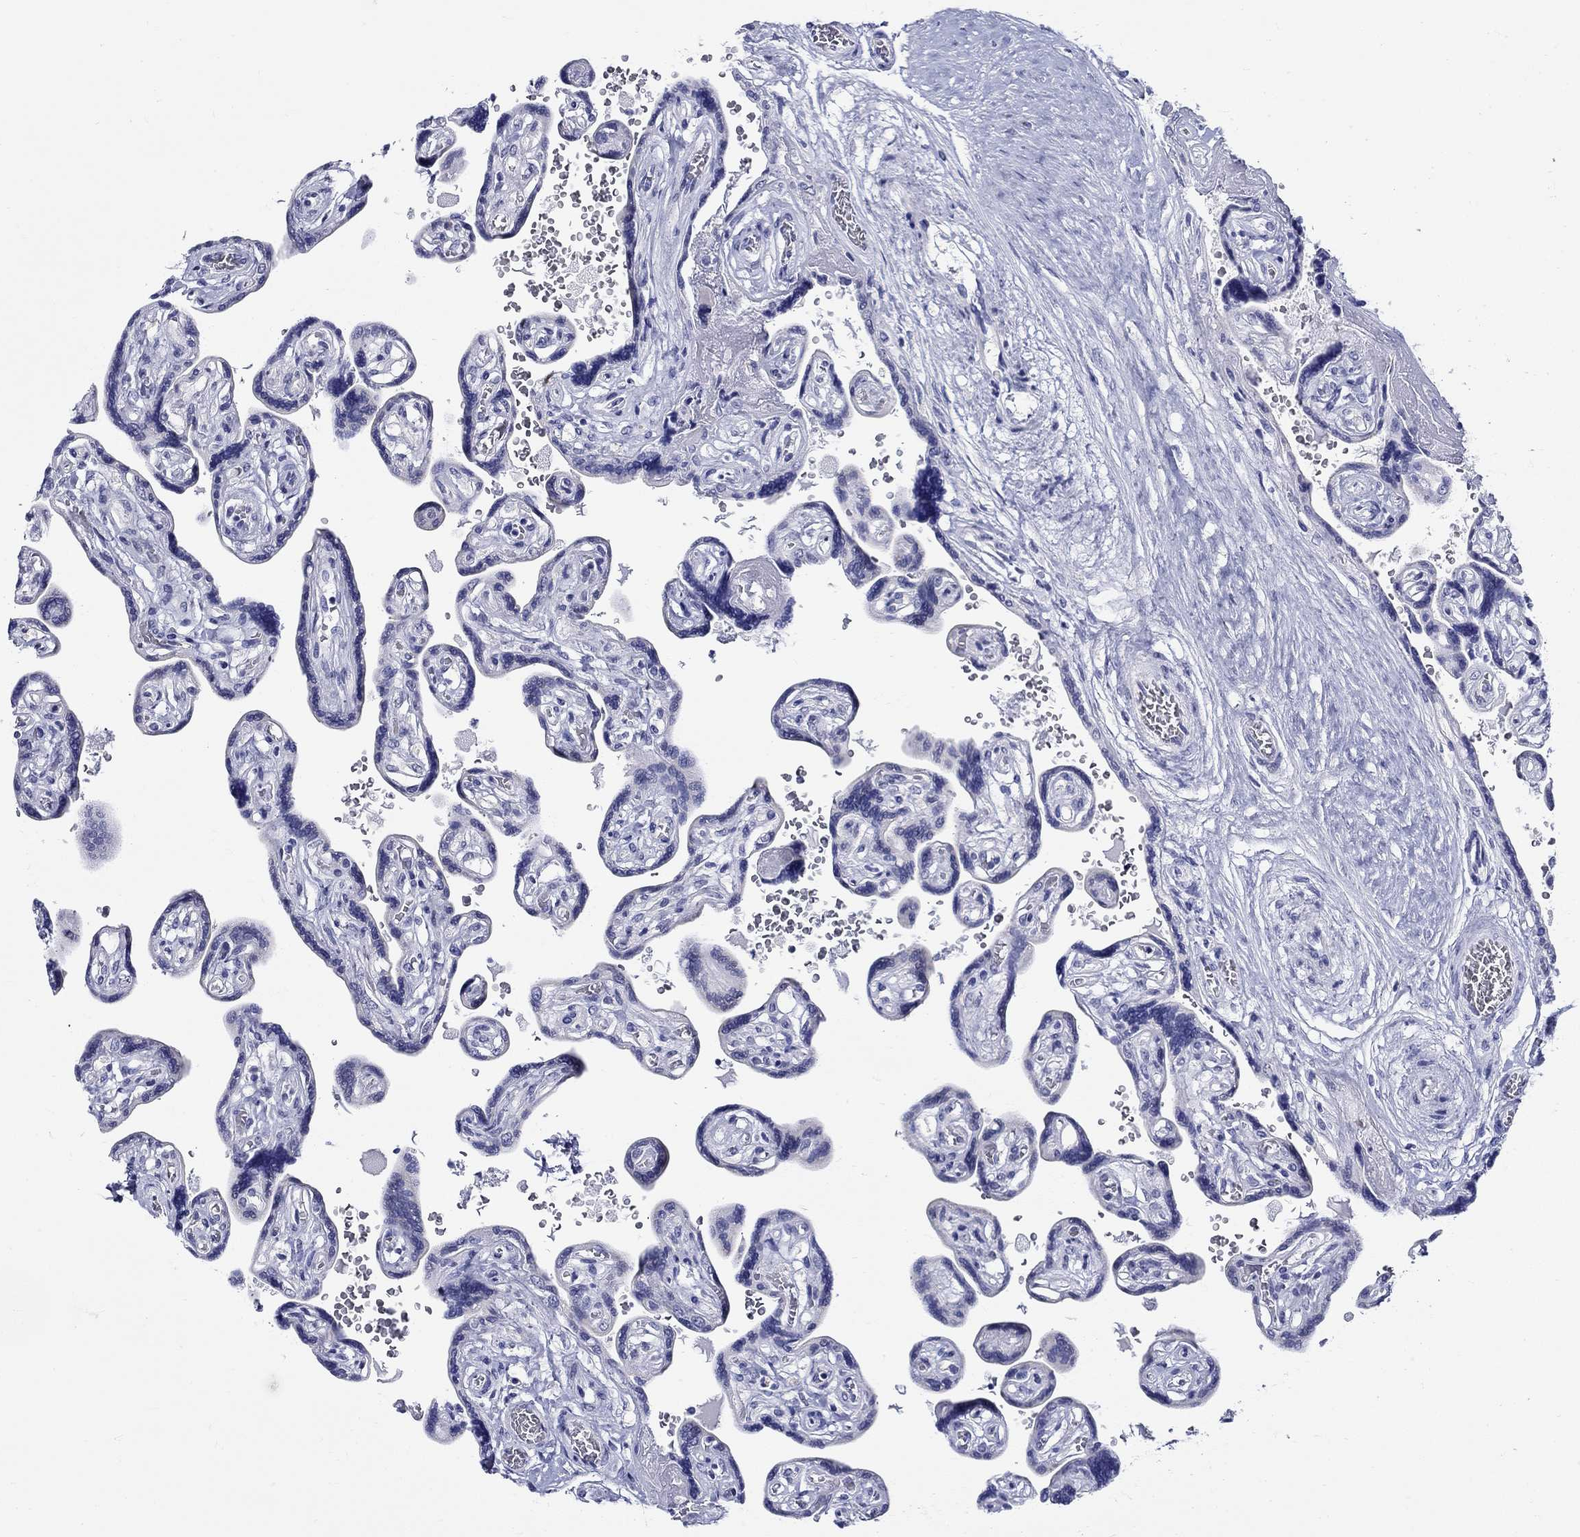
{"staining": {"intensity": "negative", "quantity": "none", "location": "none"}, "tissue": "placenta", "cell_type": "Decidual cells", "image_type": "normal", "snomed": [{"axis": "morphology", "description": "Normal tissue, NOS"}, {"axis": "topography", "description": "Placenta"}], "caption": "The micrograph shows no significant staining in decidual cells of placenta. (IHC, brightfield microscopy, high magnification).", "gene": "CRYGS", "patient": {"sex": "female", "age": 32}}